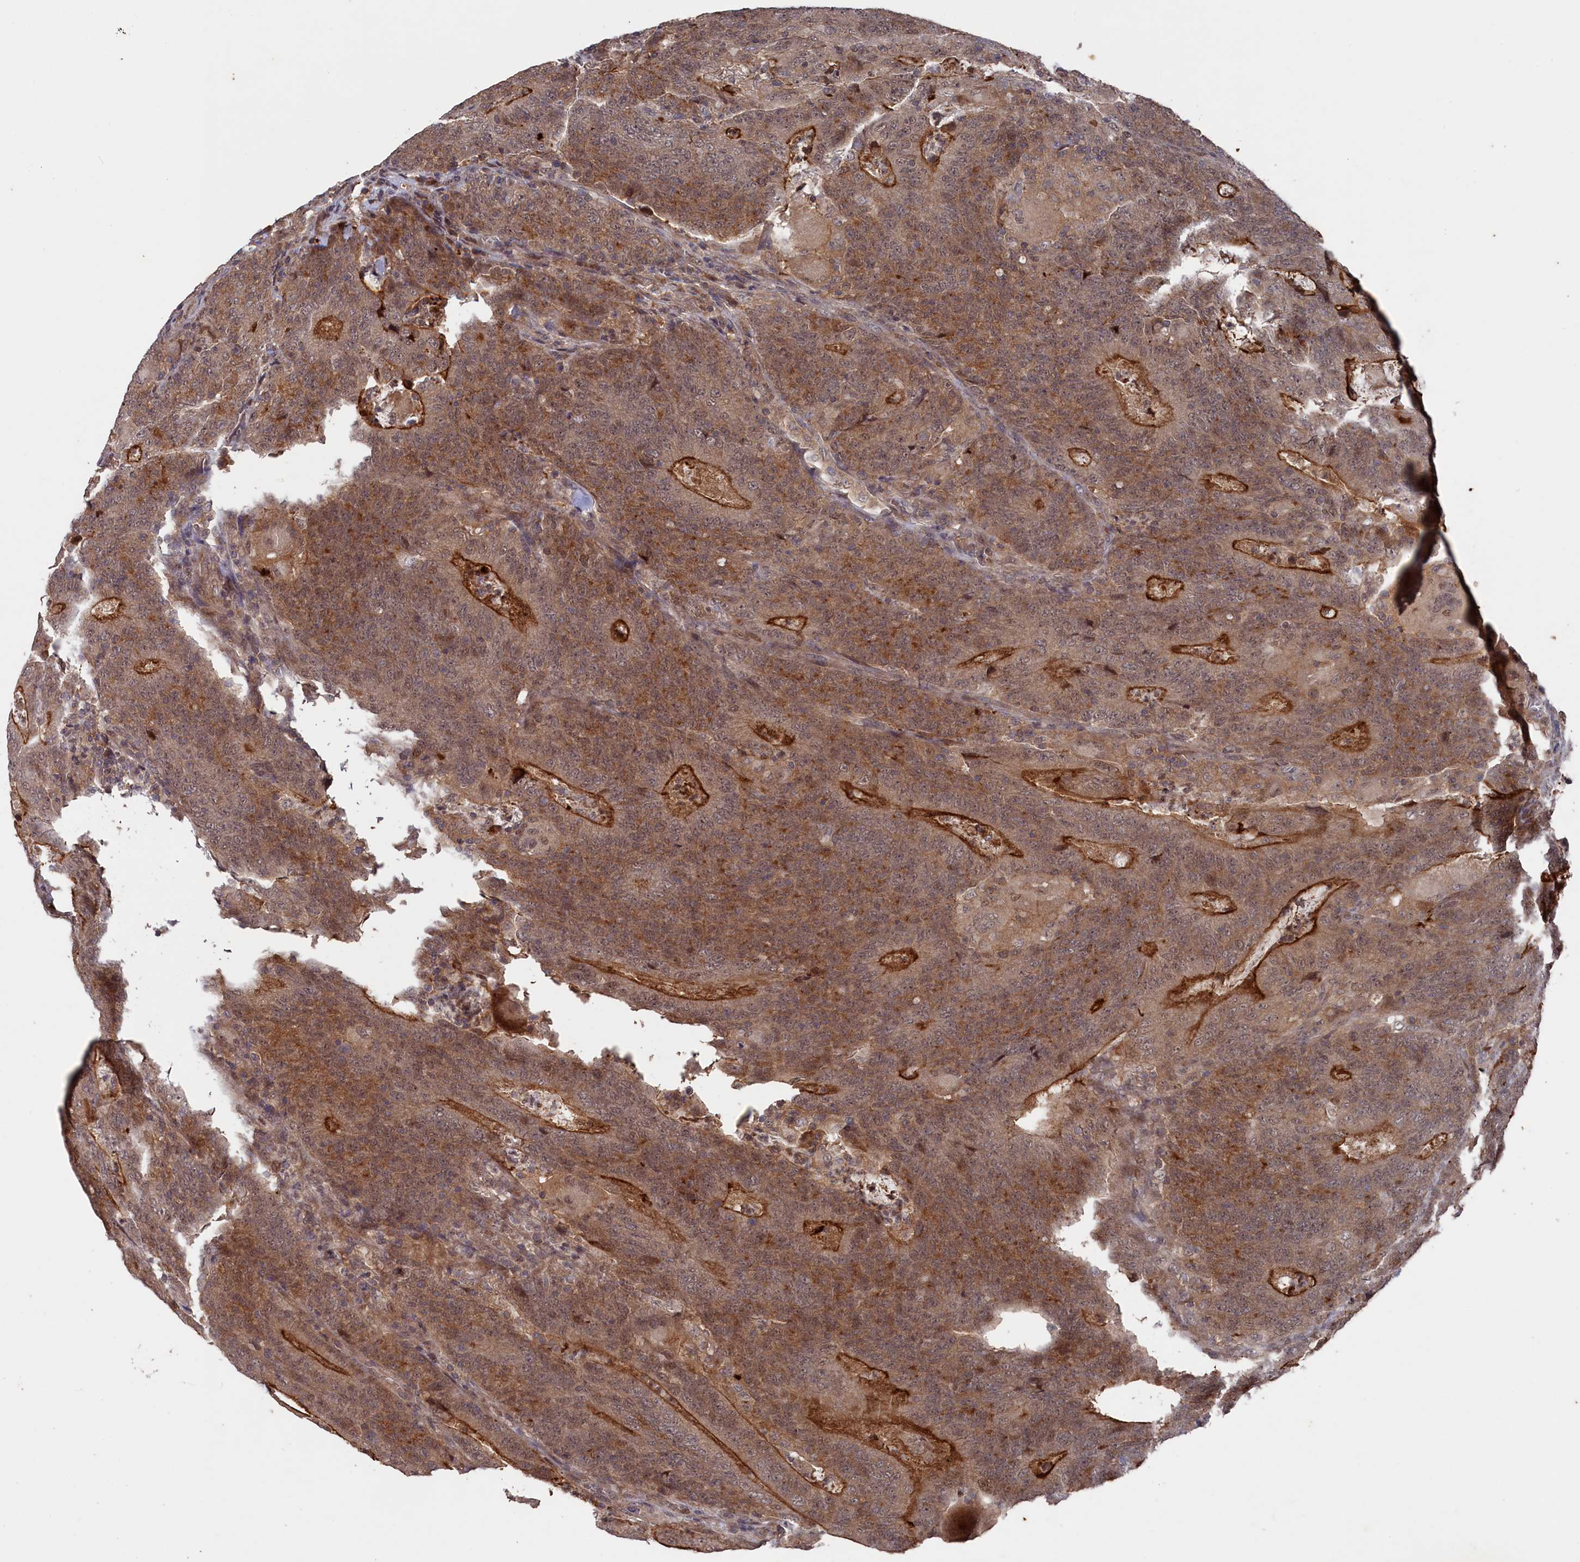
{"staining": {"intensity": "moderate", "quantity": ">75%", "location": "cytoplasmic/membranous,nuclear"}, "tissue": "colorectal cancer", "cell_type": "Tumor cells", "image_type": "cancer", "snomed": [{"axis": "morphology", "description": "Normal tissue, NOS"}, {"axis": "morphology", "description": "Adenocarcinoma, NOS"}, {"axis": "topography", "description": "Colon"}], "caption": "Colorectal adenocarcinoma stained with a brown dye reveals moderate cytoplasmic/membranous and nuclear positive expression in approximately >75% of tumor cells.", "gene": "TMC5", "patient": {"sex": "female", "age": 75}}